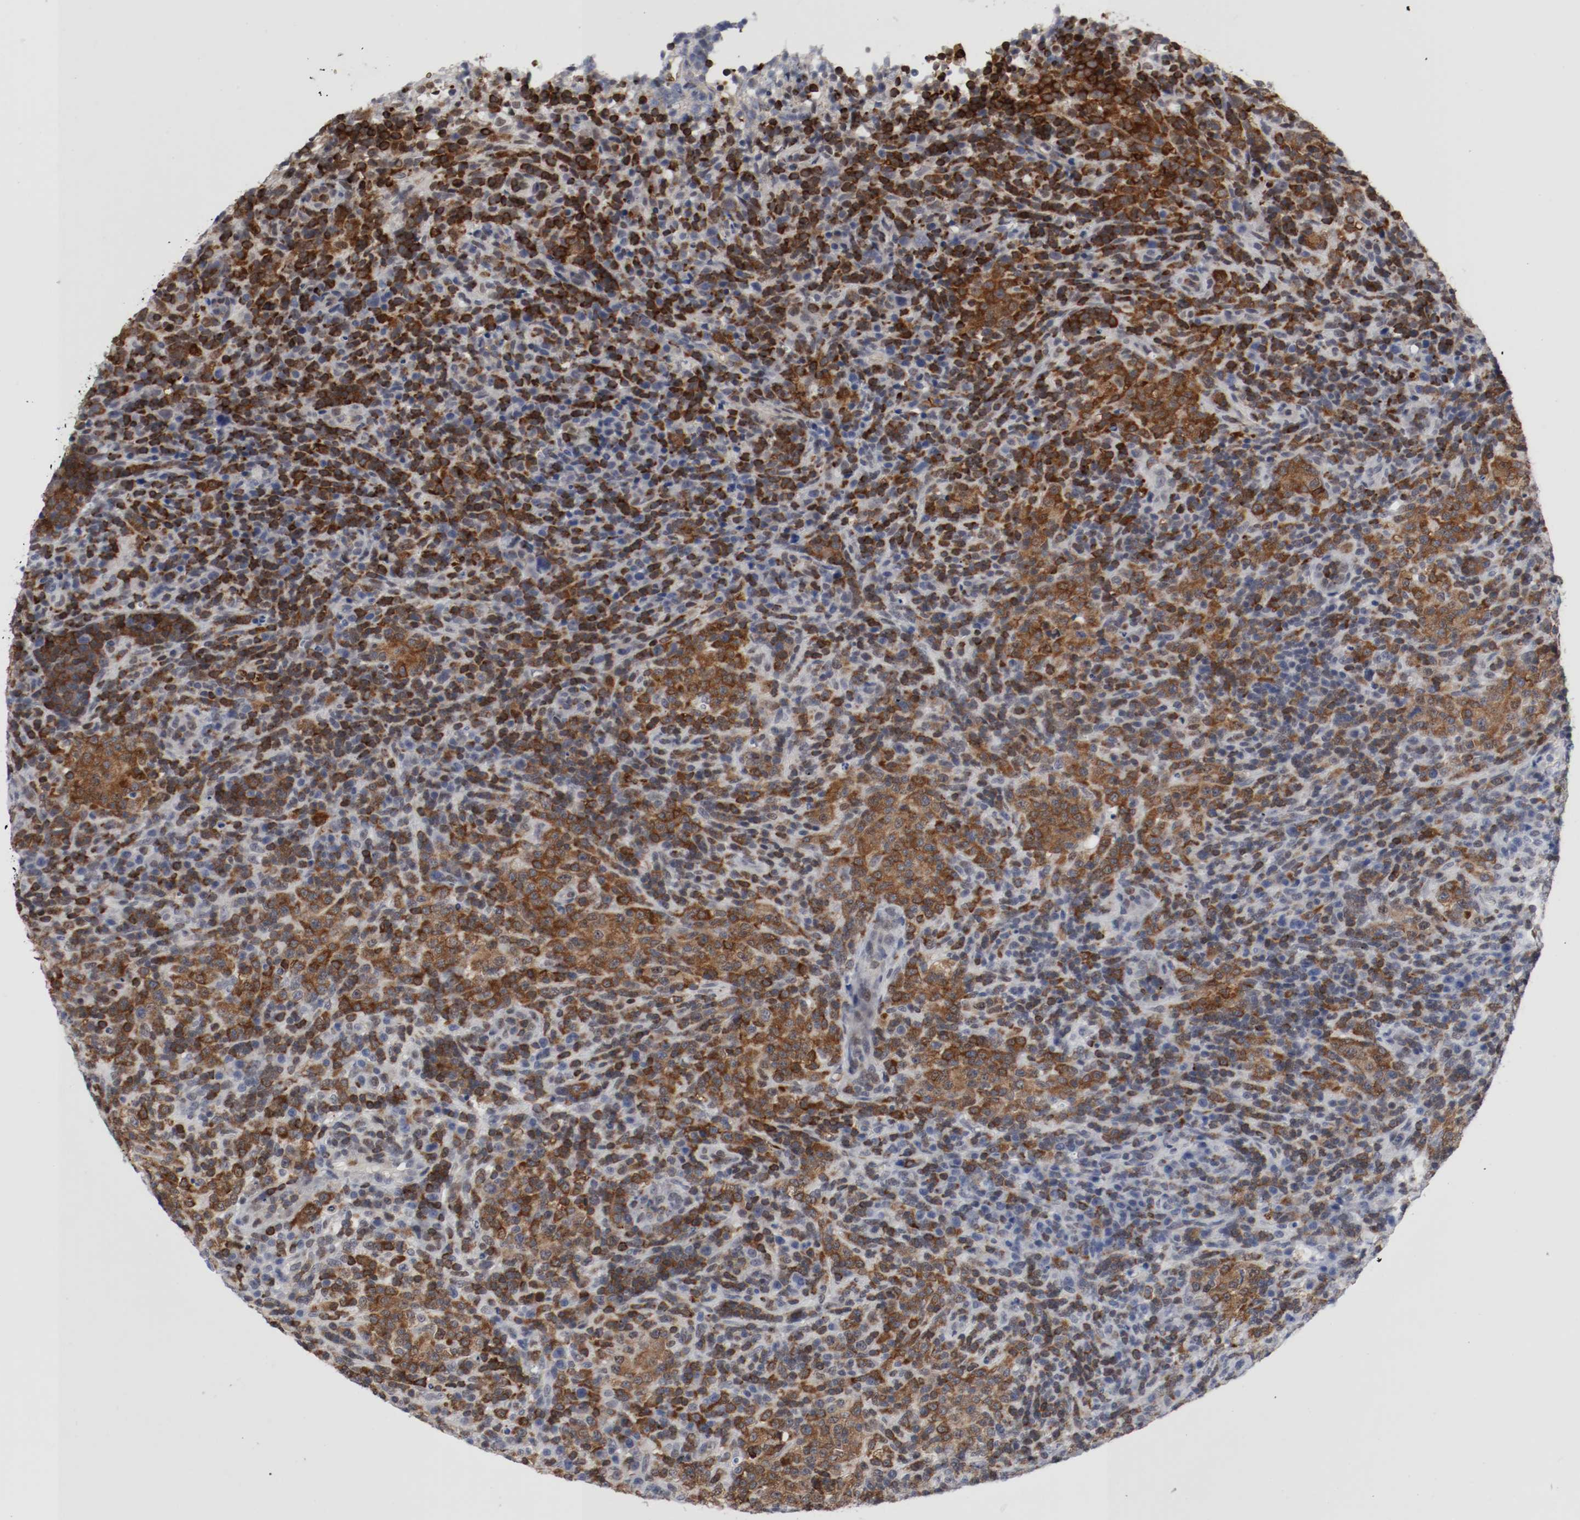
{"staining": {"intensity": "strong", "quantity": "25%-75%", "location": "cytoplasmic/membranous"}, "tissue": "lymphoma", "cell_type": "Tumor cells", "image_type": "cancer", "snomed": [{"axis": "morphology", "description": "Malignant lymphoma, non-Hodgkin's type, High grade"}, {"axis": "topography", "description": "Lymph node"}], "caption": "High-grade malignant lymphoma, non-Hodgkin's type stained with immunohistochemistry (IHC) reveals strong cytoplasmic/membranous staining in approximately 25%-75% of tumor cells.", "gene": "JUND", "patient": {"sex": "female", "age": 76}}